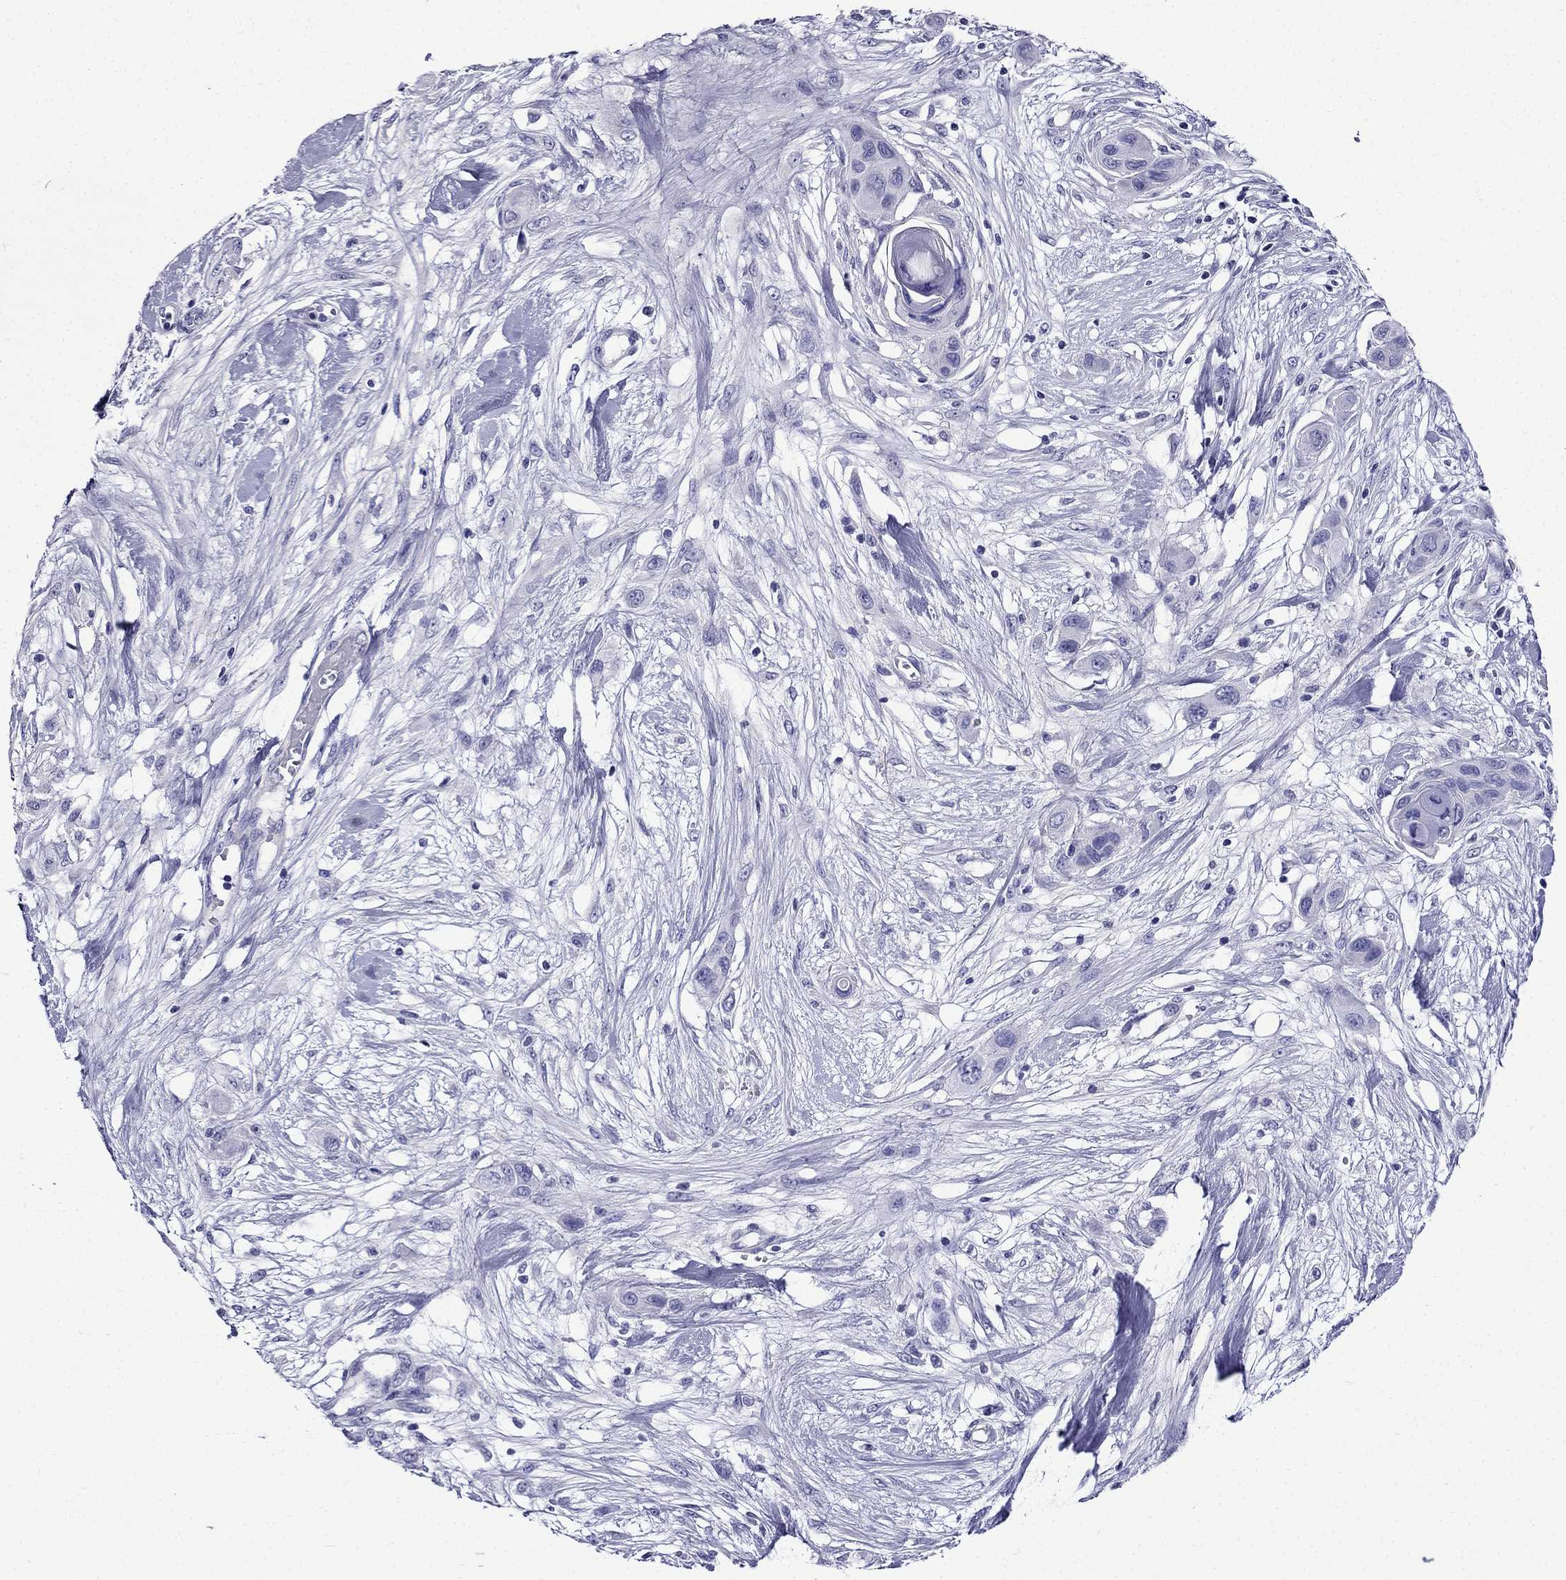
{"staining": {"intensity": "negative", "quantity": "none", "location": "none"}, "tissue": "skin cancer", "cell_type": "Tumor cells", "image_type": "cancer", "snomed": [{"axis": "morphology", "description": "Squamous cell carcinoma, NOS"}, {"axis": "topography", "description": "Skin"}], "caption": "Tumor cells show no significant expression in squamous cell carcinoma (skin). (Stains: DAB immunohistochemistry with hematoxylin counter stain, Microscopy: brightfield microscopy at high magnification).", "gene": "ERC2", "patient": {"sex": "male", "age": 79}}